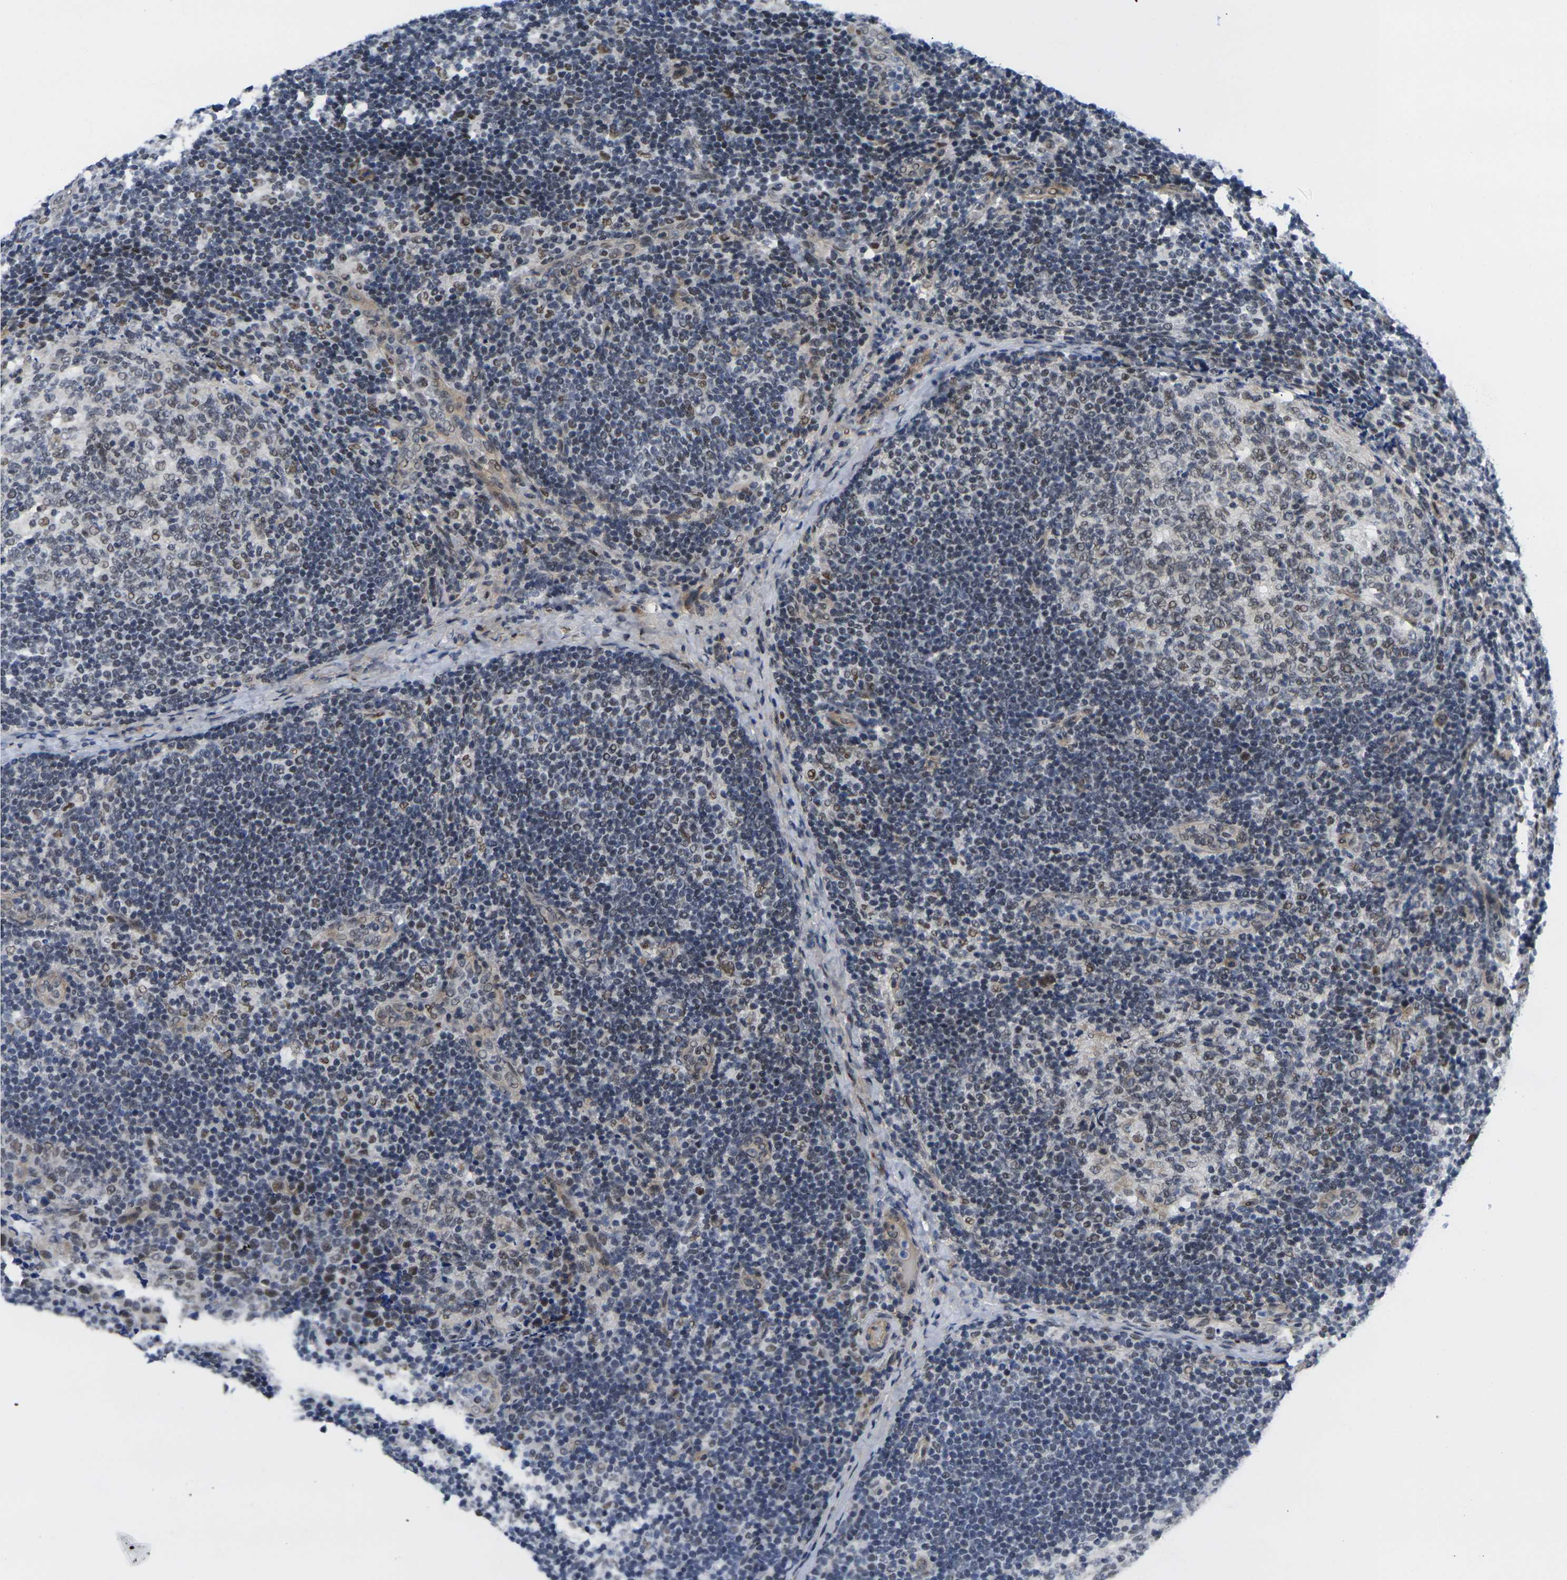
{"staining": {"intensity": "weak", "quantity": "25%-75%", "location": "nuclear"}, "tissue": "lymph node", "cell_type": "Germinal center cells", "image_type": "normal", "snomed": [{"axis": "morphology", "description": "Normal tissue, NOS"}, {"axis": "topography", "description": "Lymph node"}], "caption": "Immunohistochemical staining of normal human lymph node demonstrates 25%-75% levels of weak nuclear protein expression in approximately 25%-75% of germinal center cells.", "gene": "RBM7", "patient": {"sex": "female", "age": 14}}